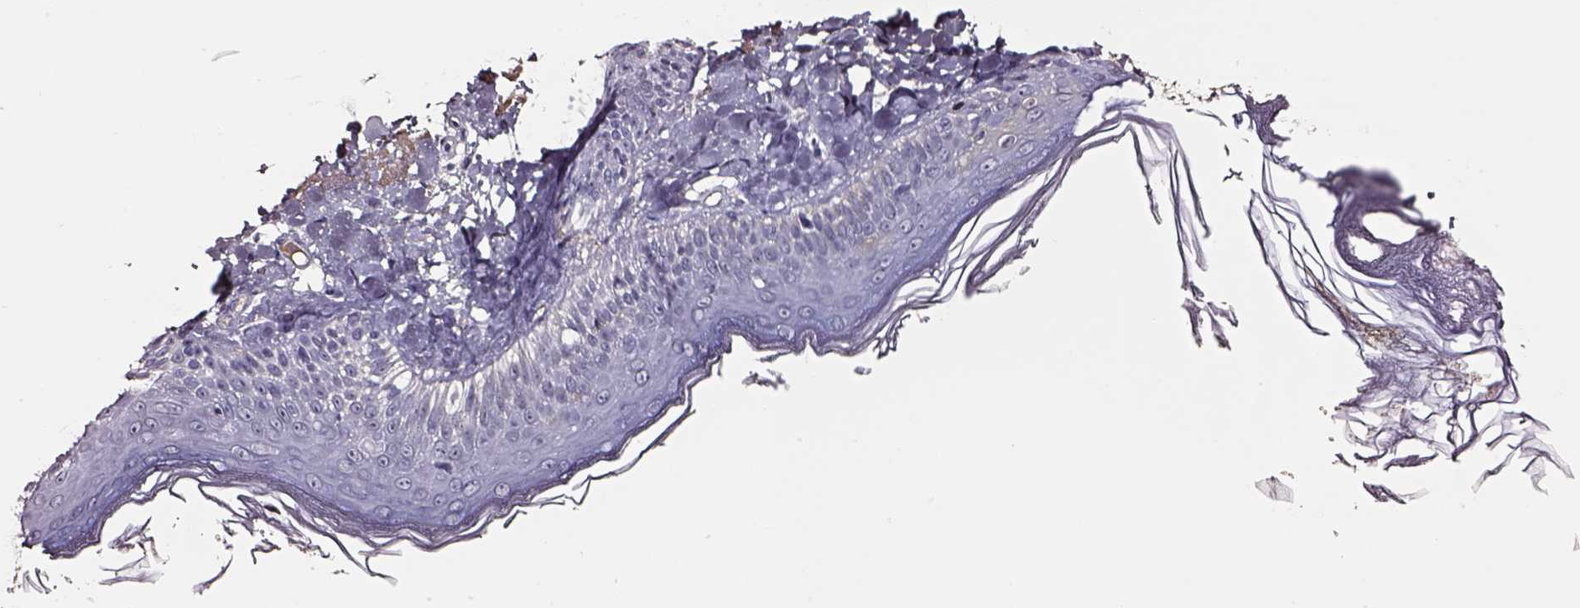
{"staining": {"intensity": "negative", "quantity": "none", "location": "none"}, "tissue": "skin", "cell_type": "Fibroblasts", "image_type": "normal", "snomed": [{"axis": "morphology", "description": "Normal tissue, NOS"}, {"axis": "topography", "description": "Skin"}], "caption": "Fibroblasts show no significant protein staining in normal skin. (Immunohistochemistry, brightfield microscopy, high magnification).", "gene": "SMIM17", "patient": {"sex": "male", "age": 73}}